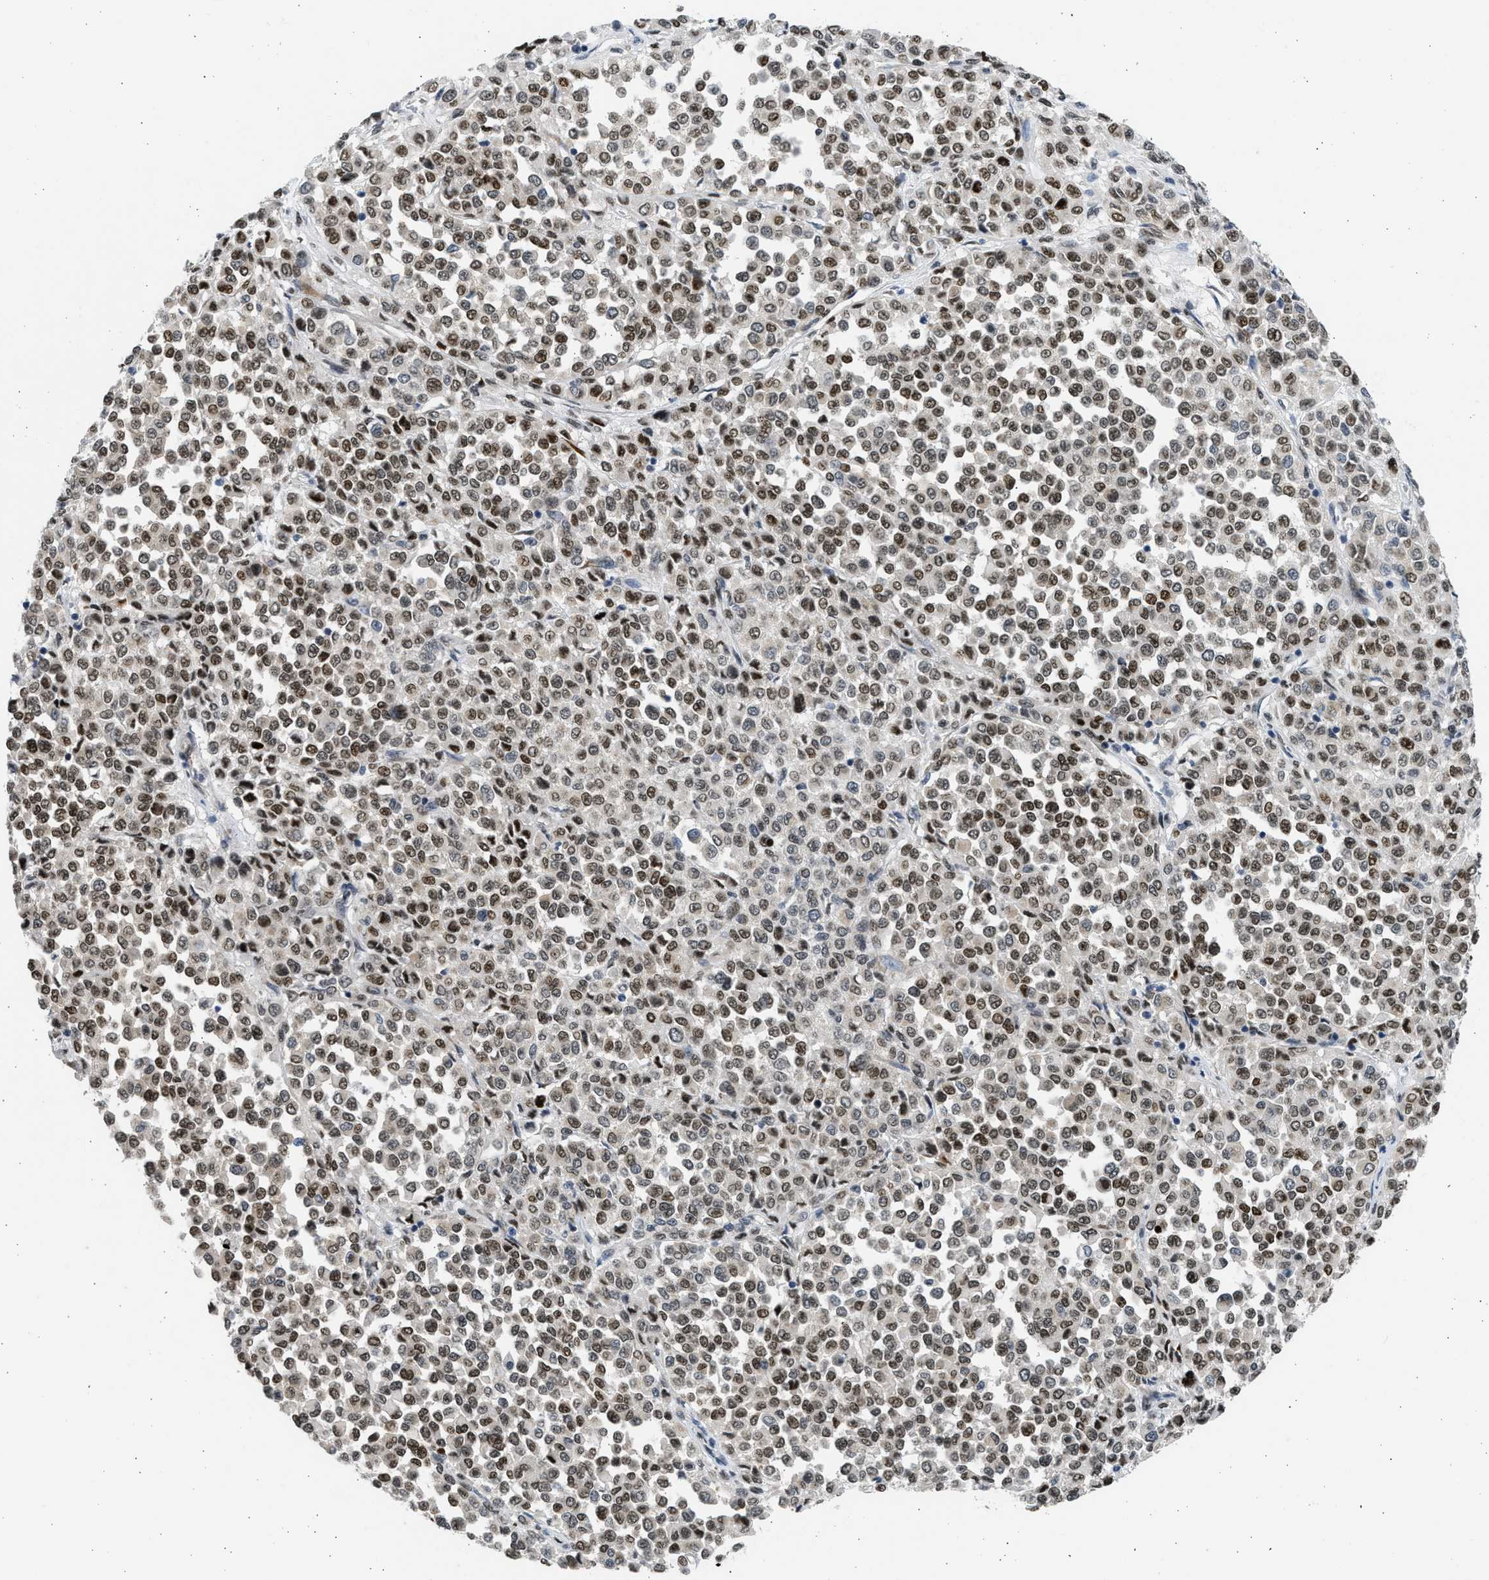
{"staining": {"intensity": "moderate", "quantity": ">75%", "location": "nuclear"}, "tissue": "melanoma", "cell_type": "Tumor cells", "image_type": "cancer", "snomed": [{"axis": "morphology", "description": "Malignant melanoma, Metastatic site"}, {"axis": "topography", "description": "Pancreas"}], "caption": "Immunohistochemical staining of malignant melanoma (metastatic site) displays medium levels of moderate nuclear staining in approximately >75% of tumor cells.", "gene": "HMGN3", "patient": {"sex": "female", "age": 30}}